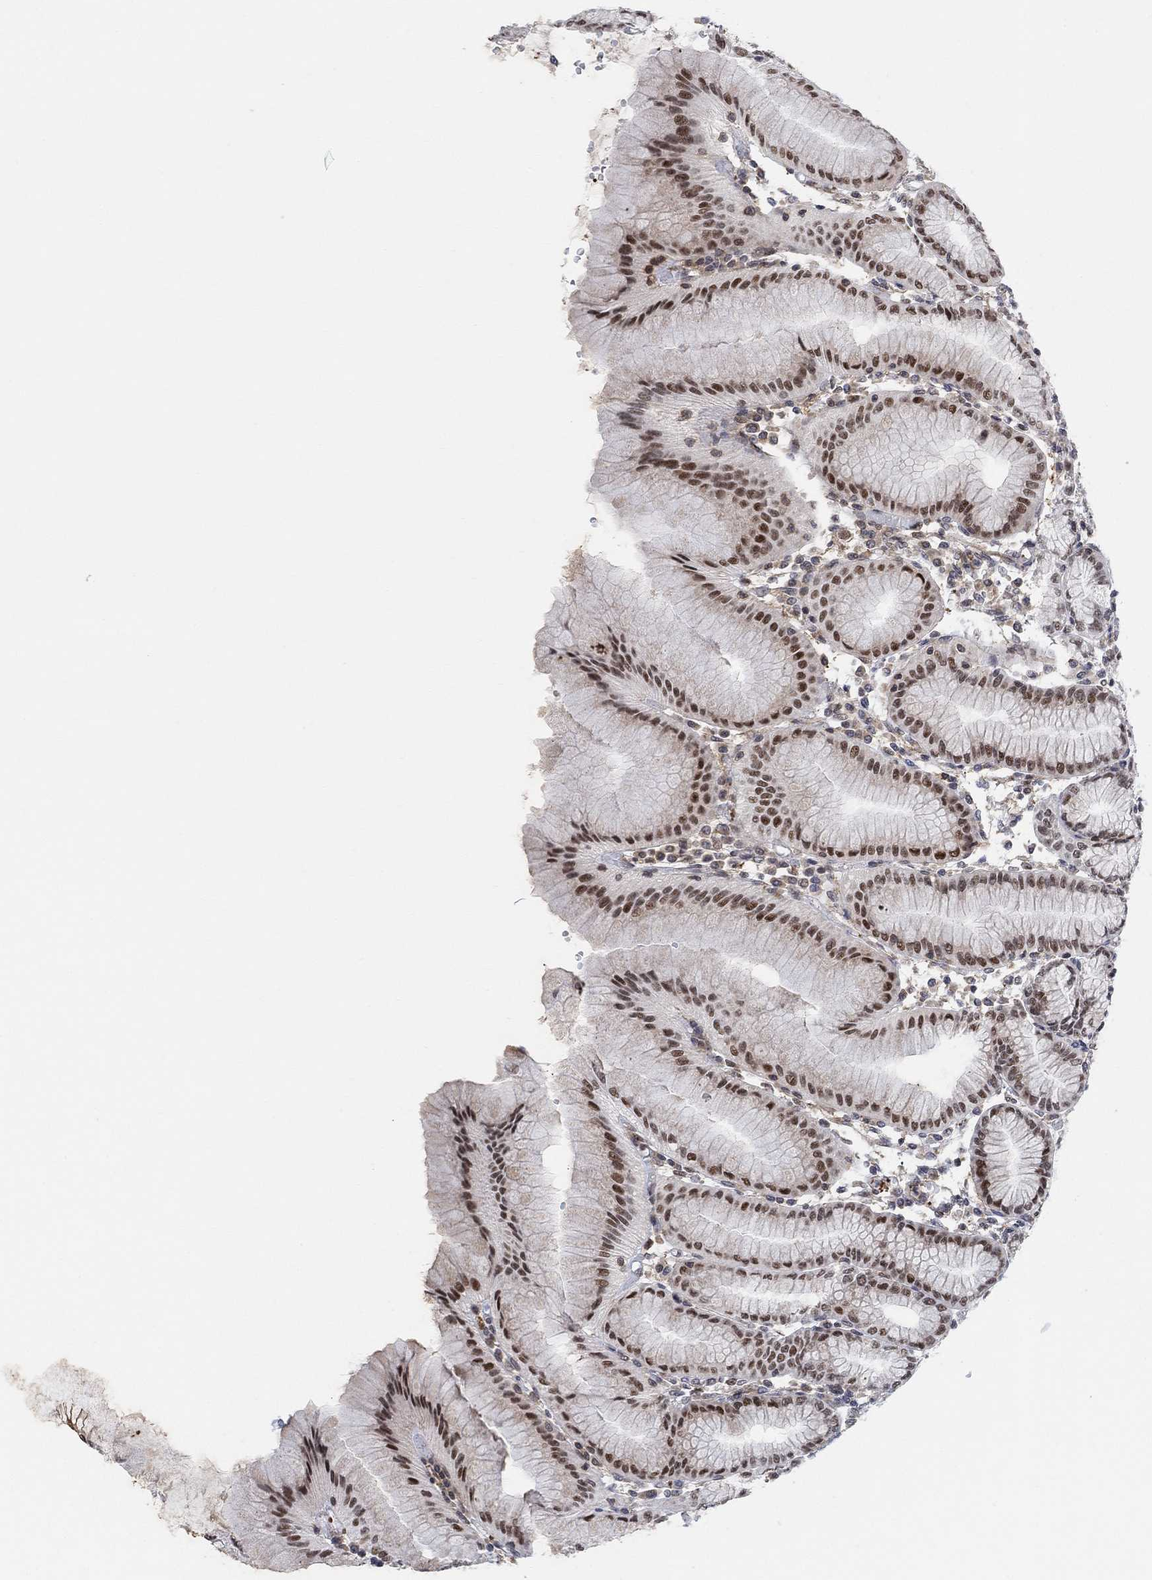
{"staining": {"intensity": "strong", "quantity": ">75%", "location": "nuclear"}, "tissue": "stomach", "cell_type": "Glandular cells", "image_type": "normal", "snomed": [{"axis": "morphology", "description": "Normal tissue, NOS"}, {"axis": "topography", "description": "Skeletal muscle"}, {"axis": "topography", "description": "Stomach"}], "caption": "Normal stomach reveals strong nuclear staining in approximately >75% of glandular cells.", "gene": "PWWP2B", "patient": {"sex": "female", "age": 57}}